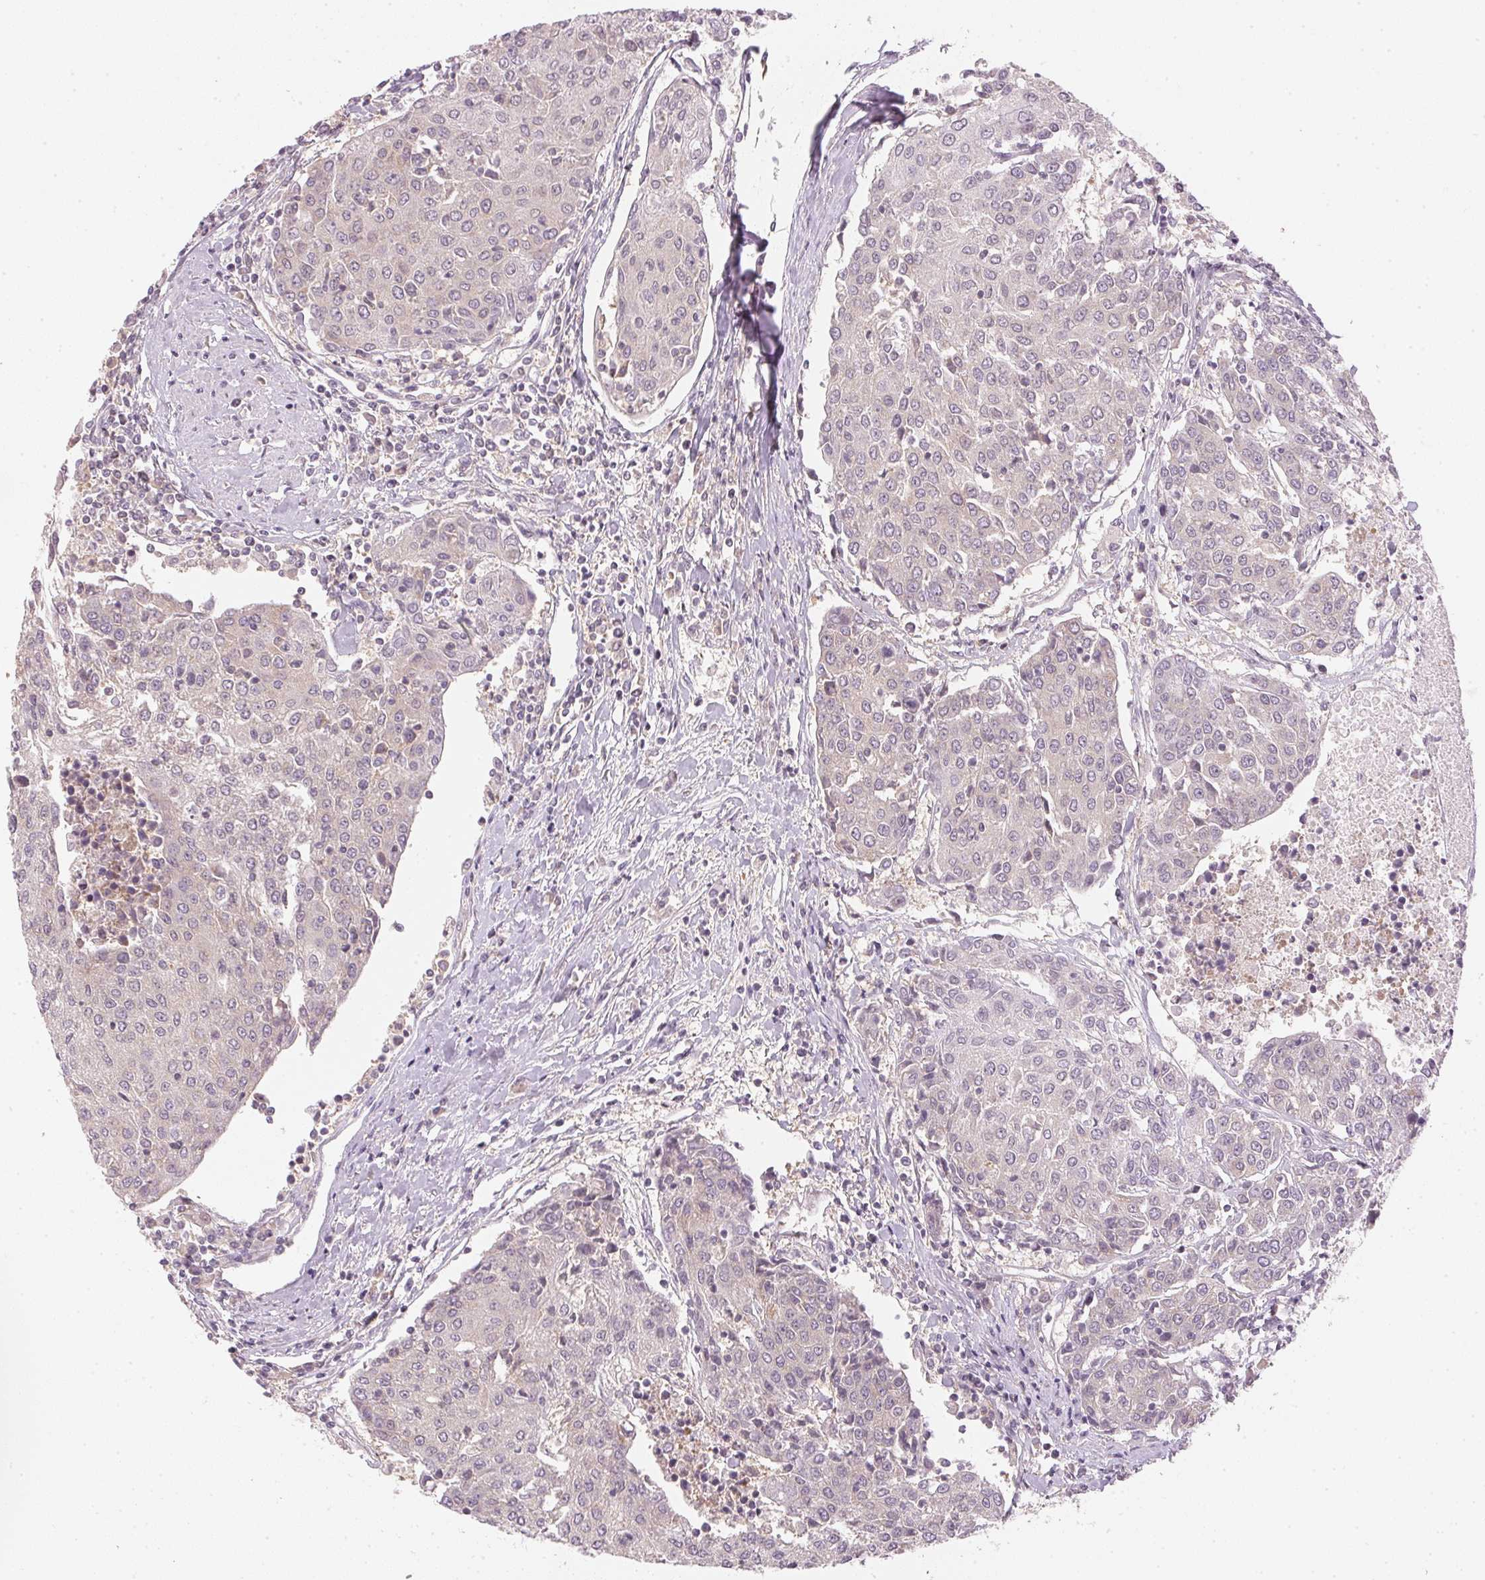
{"staining": {"intensity": "negative", "quantity": "none", "location": "none"}, "tissue": "urothelial cancer", "cell_type": "Tumor cells", "image_type": "cancer", "snomed": [{"axis": "morphology", "description": "Urothelial carcinoma, High grade"}, {"axis": "topography", "description": "Urinary bladder"}], "caption": "High magnification brightfield microscopy of urothelial cancer stained with DAB (3,3'-diaminobenzidine) (brown) and counterstained with hematoxylin (blue): tumor cells show no significant staining.", "gene": "KPRP", "patient": {"sex": "female", "age": 85}}